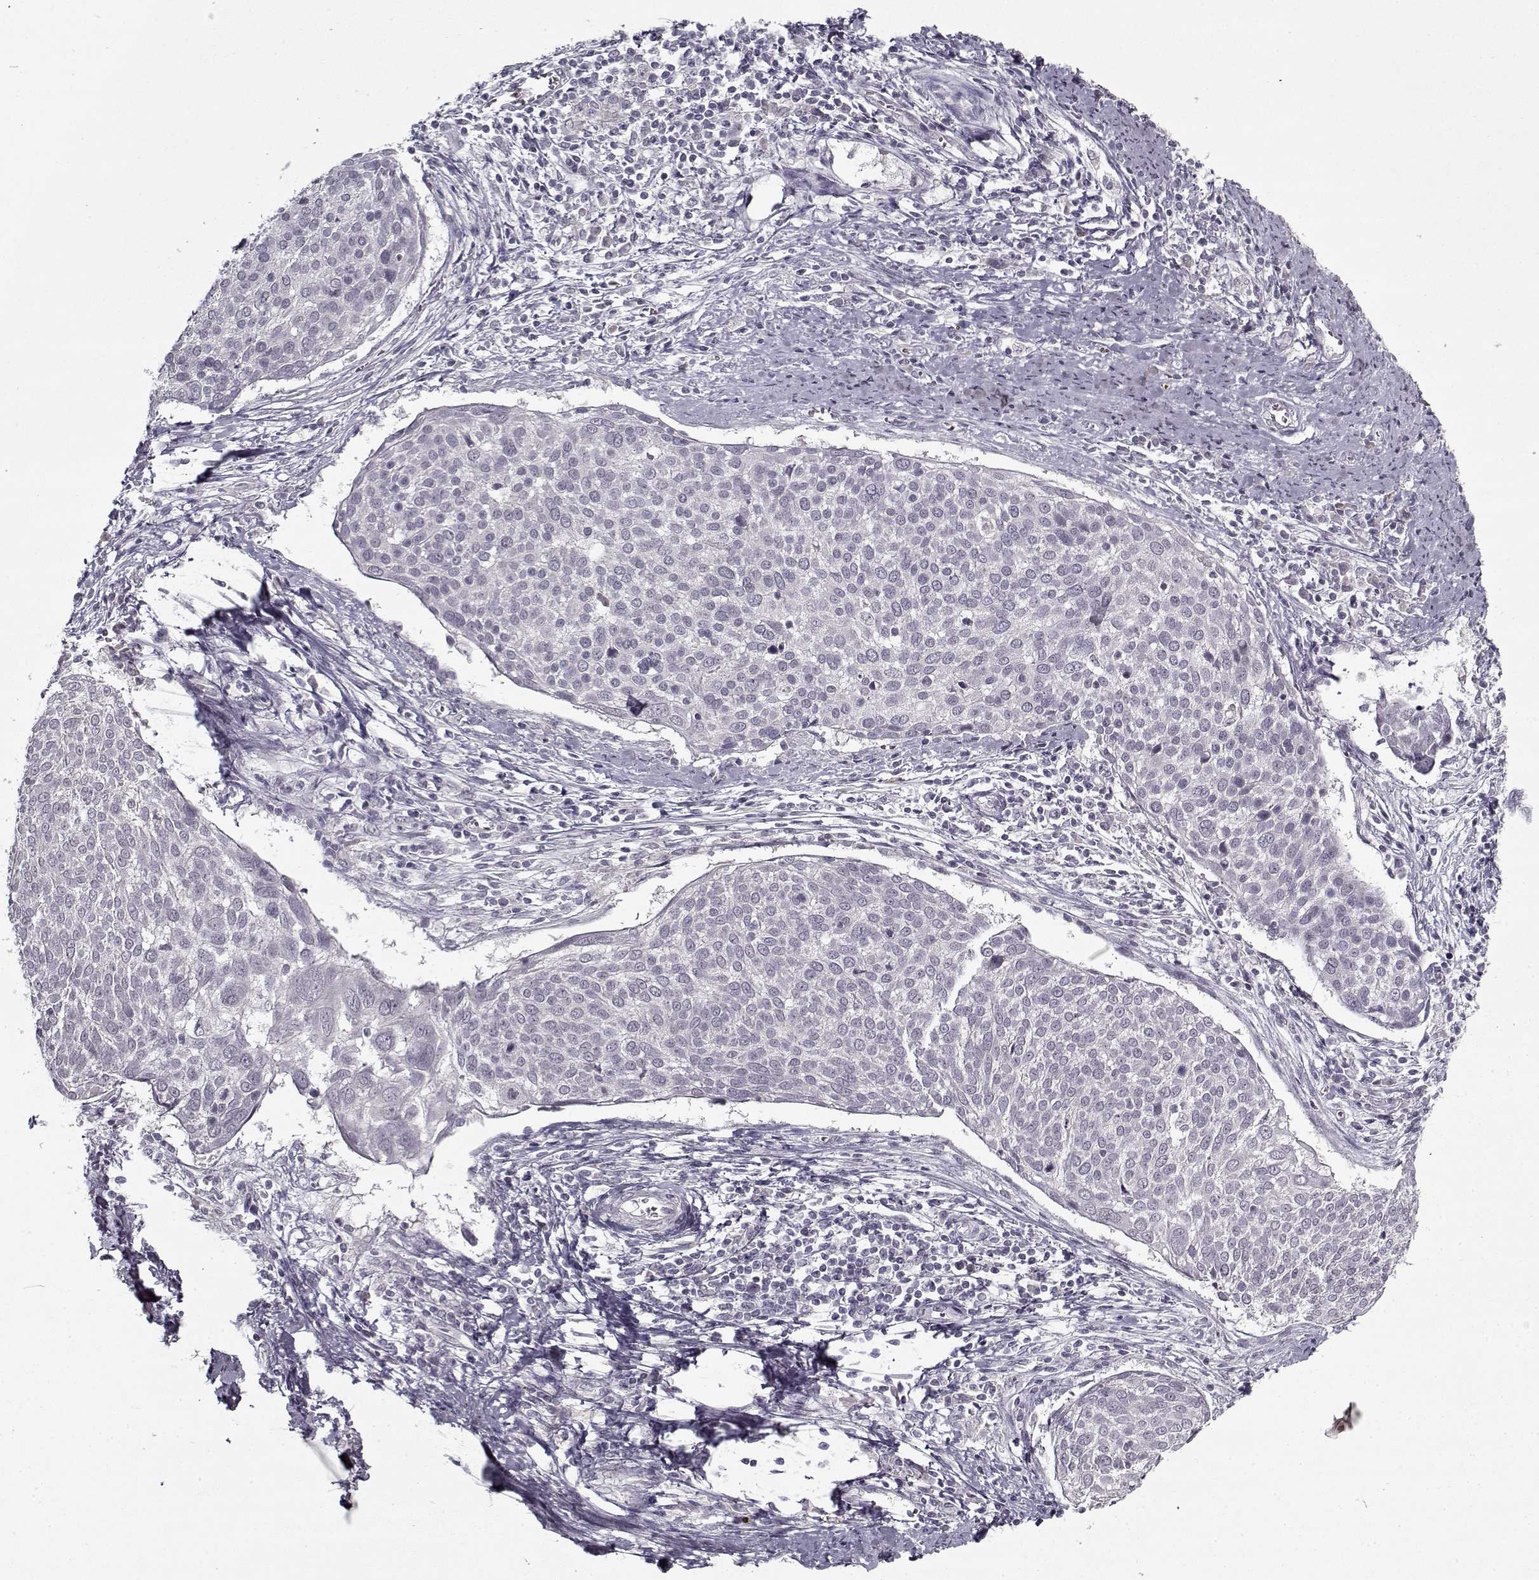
{"staining": {"intensity": "negative", "quantity": "none", "location": "none"}, "tissue": "cervical cancer", "cell_type": "Tumor cells", "image_type": "cancer", "snomed": [{"axis": "morphology", "description": "Squamous cell carcinoma, NOS"}, {"axis": "topography", "description": "Cervix"}], "caption": "Immunohistochemistry (IHC) micrograph of neoplastic tissue: human cervical cancer (squamous cell carcinoma) stained with DAB (3,3'-diaminobenzidine) reveals no significant protein positivity in tumor cells.", "gene": "LAMA2", "patient": {"sex": "female", "age": 39}}